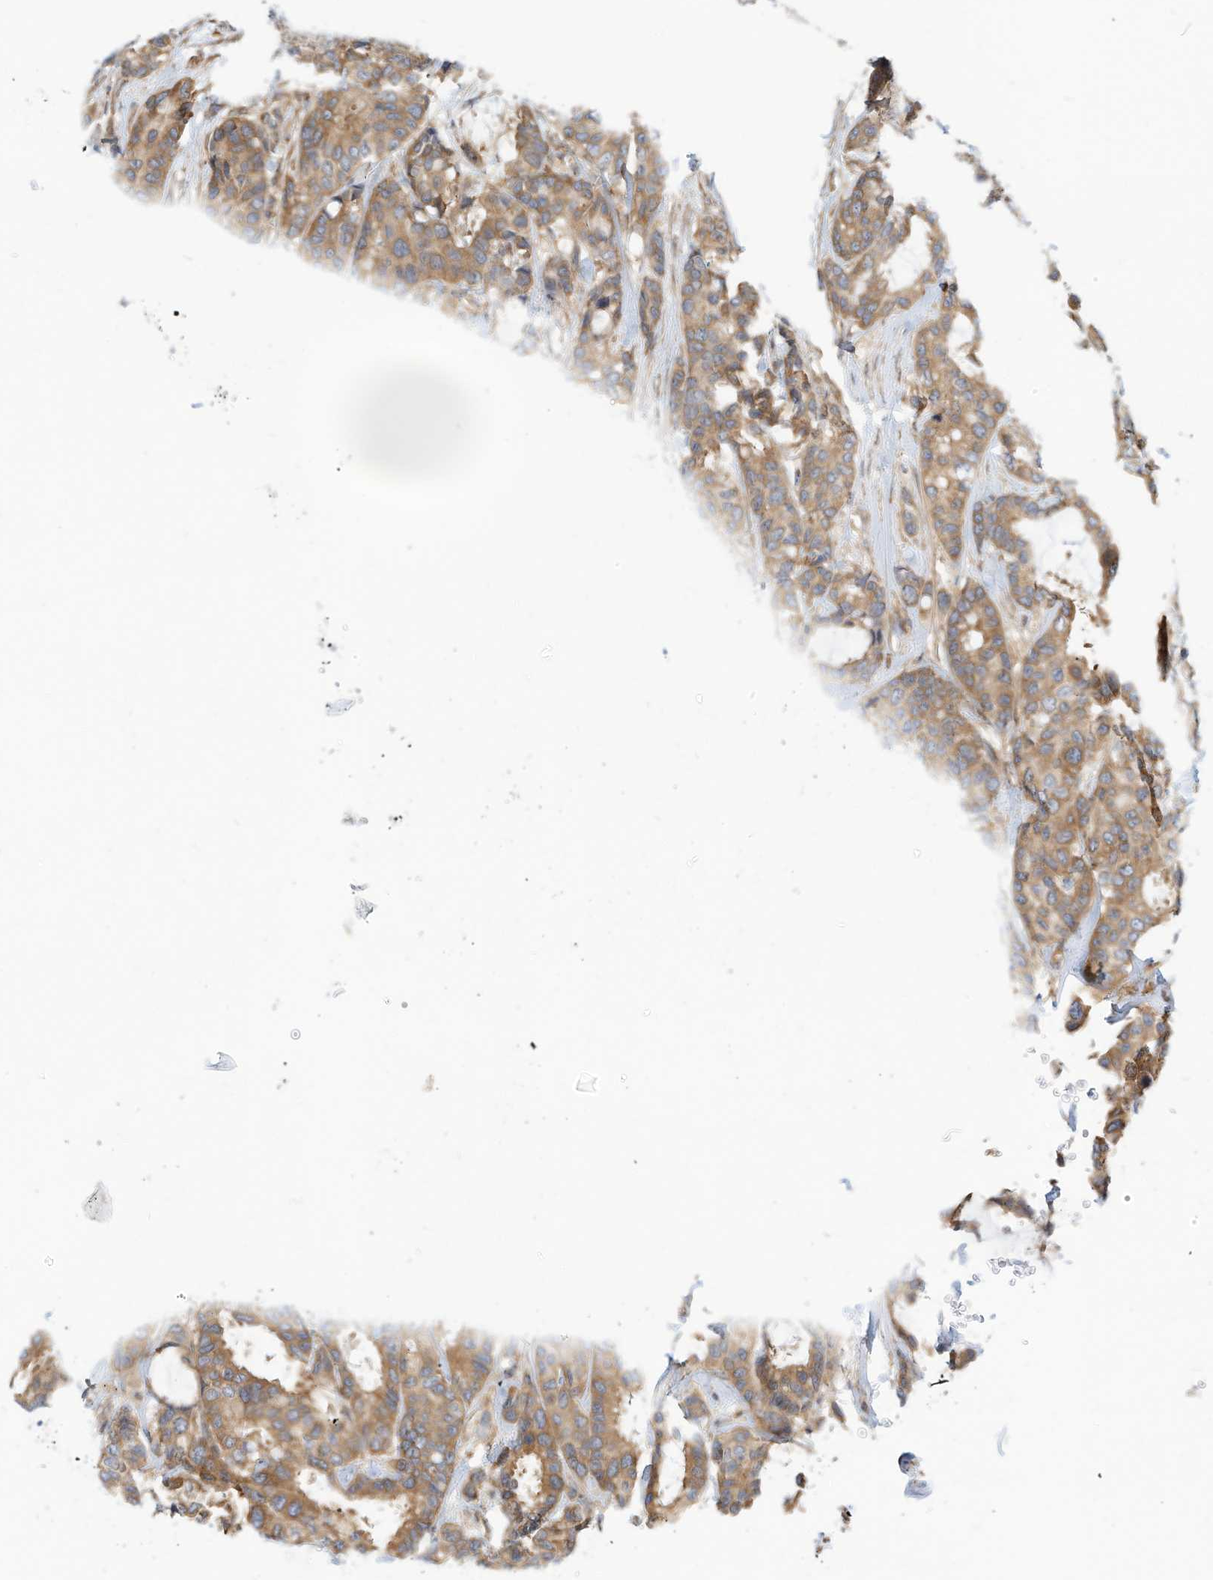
{"staining": {"intensity": "moderate", "quantity": ">75%", "location": "cytoplasmic/membranous"}, "tissue": "breast cancer", "cell_type": "Tumor cells", "image_type": "cancer", "snomed": [{"axis": "morphology", "description": "Duct carcinoma"}, {"axis": "topography", "description": "Breast"}], "caption": "Immunohistochemical staining of breast cancer exhibits medium levels of moderate cytoplasmic/membranous protein positivity in about >75% of tumor cells.", "gene": "OFD1", "patient": {"sex": "female", "age": 87}}